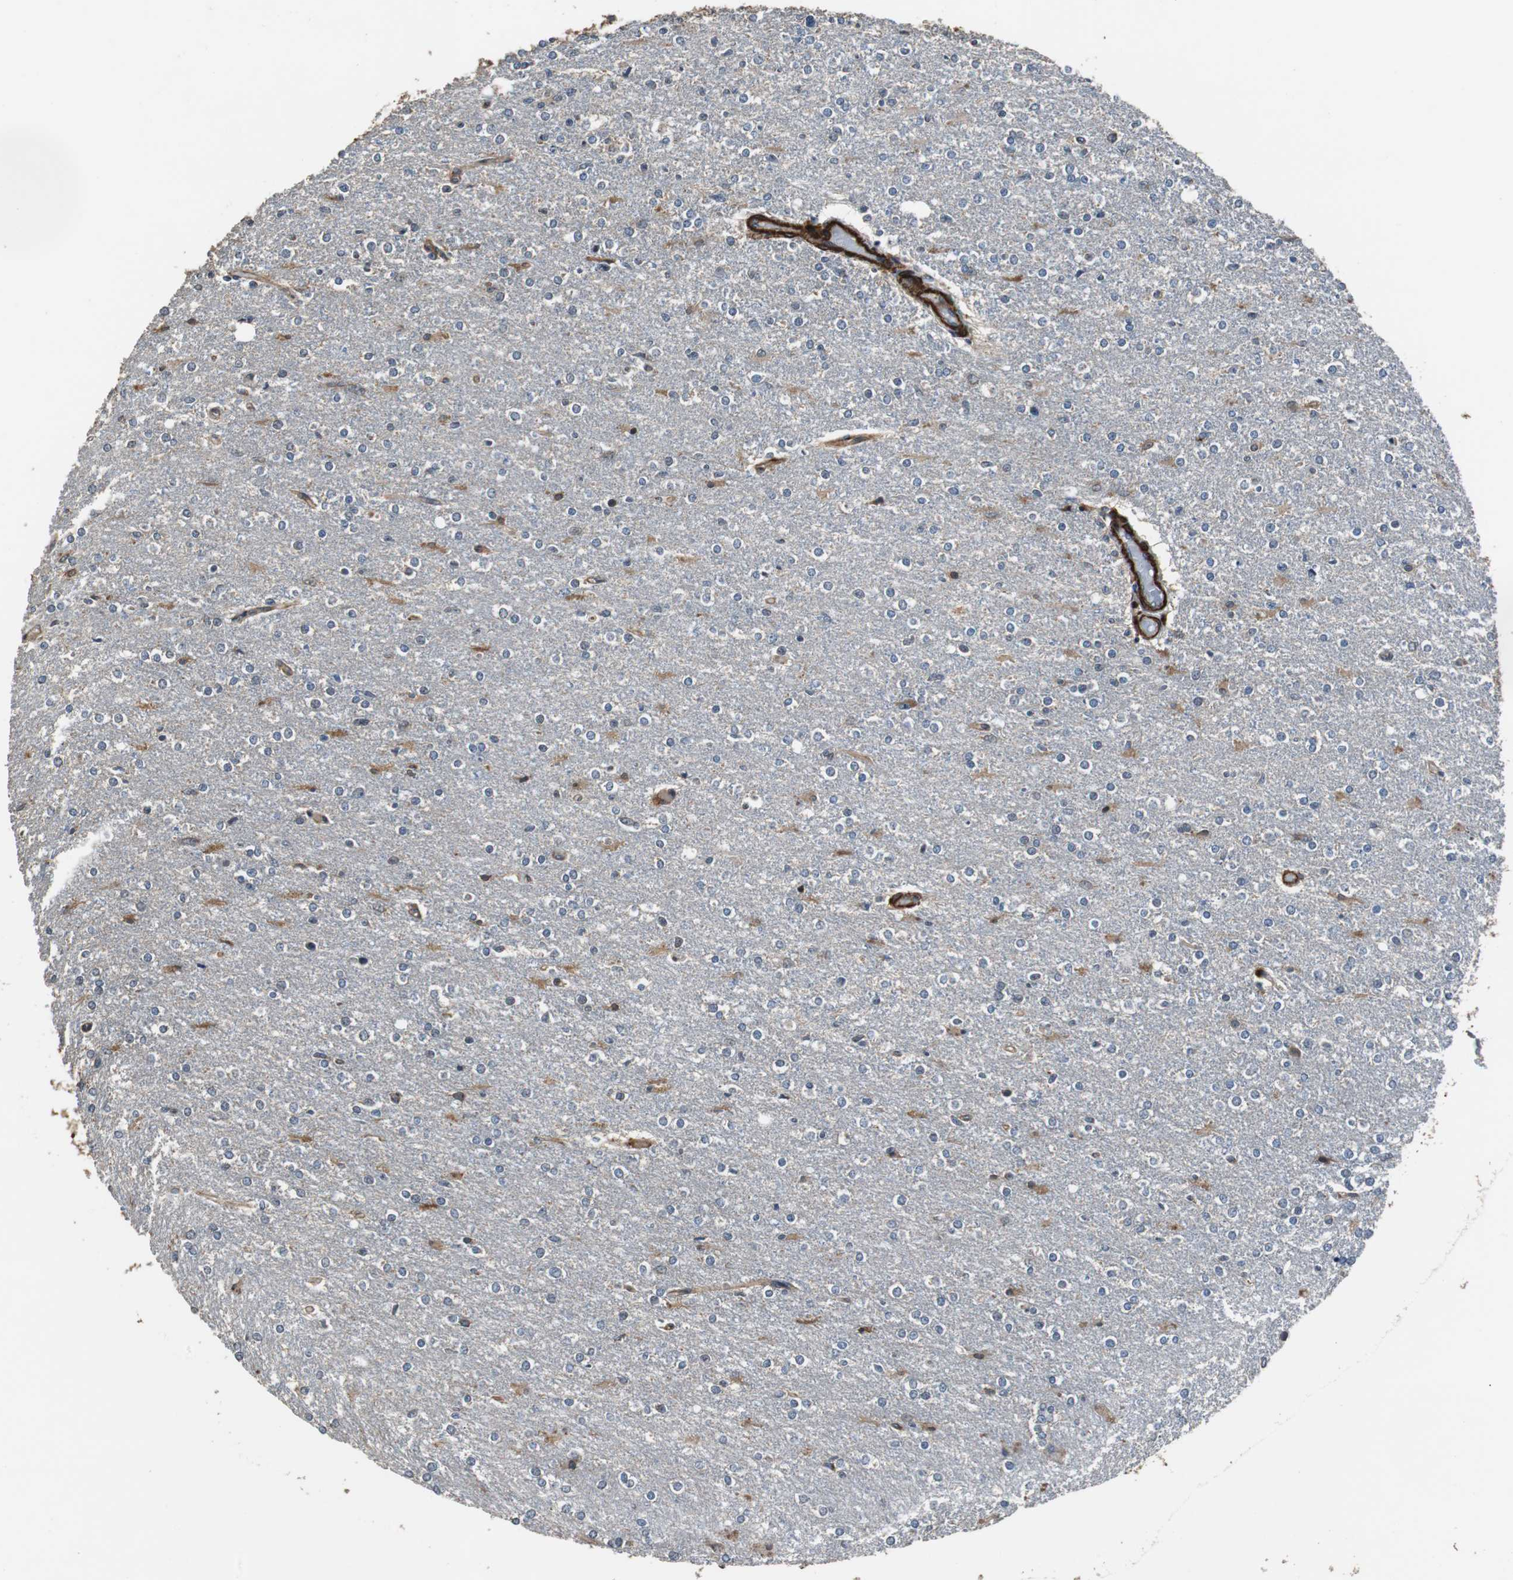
{"staining": {"intensity": "moderate", "quantity": "25%-75%", "location": "cytoplasmic/membranous"}, "tissue": "glioma", "cell_type": "Tumor cells", "image_type": "cancer", "snomed": [{"axis": "morphology", "description": "Glioma, malignant, High grade"}, {"axis": "topography", "description": "Cerebral cortex"}], "caption": "This photomicrograph reveals IHC staining of high-grade glioma (malignant), with medium moderate cytoplasmic/membranous expression in approximately 25%-75% of tumor cells.", "gene": "PITRM1", "patient": {"sex": "male", "age": 76}}